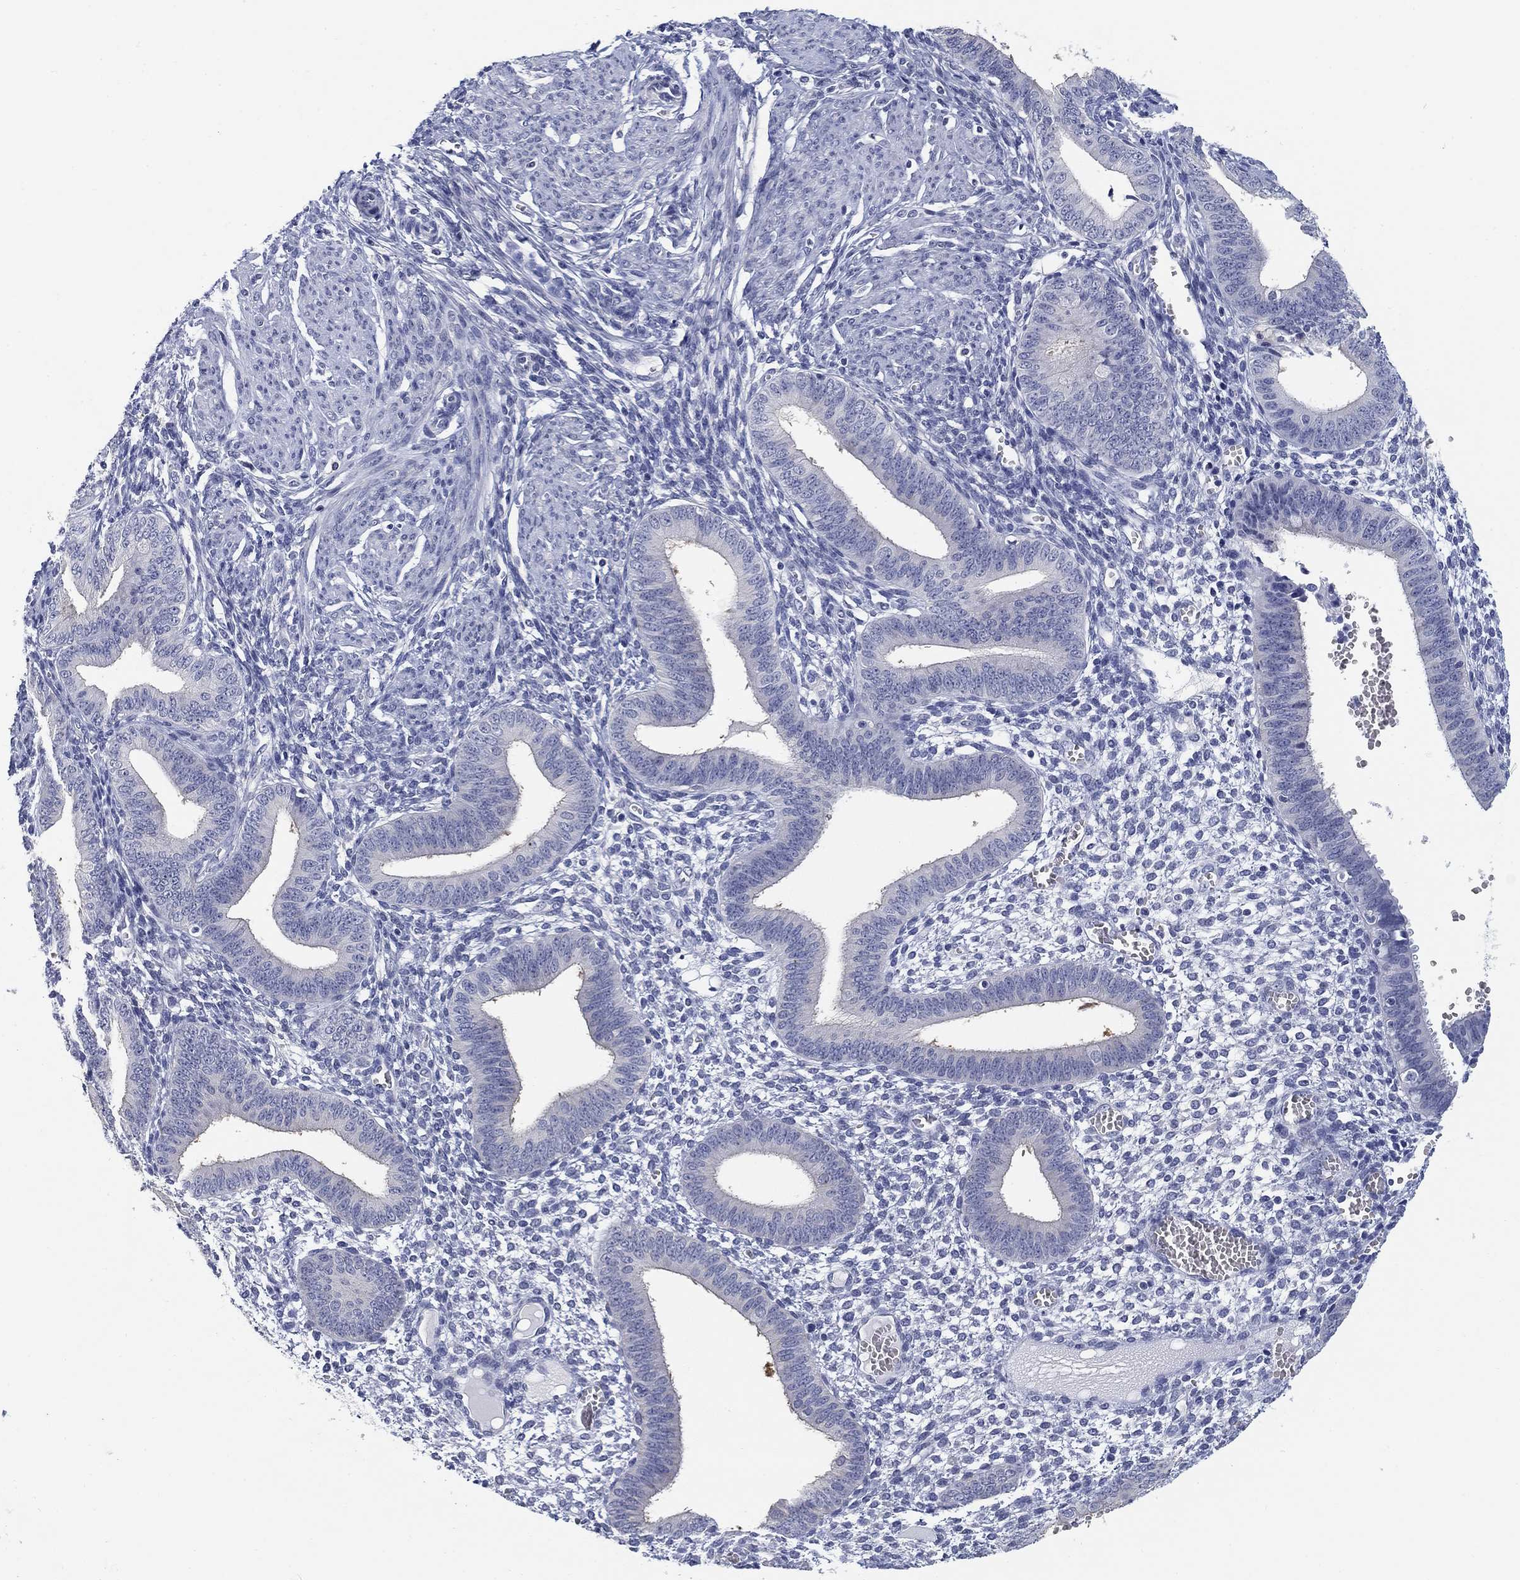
{"staining": {"intensity": "negative", "quantity": "none", "location": "none"}, "tissue": "endometrium", "cell_type": "Cells in endometrial stroma", "image_type": "normal", "snomed": [{"axis": "morphology", "description": "Normal tissue, NOS"}, {"axis": "topography", "description": "Endometrium"}], "caption": "This micrograph is of benign endometrium stained with IHC to label a protein in brown with the nuclei are counter-stained blue. There is no staining in cells in endometrial stroma.", "gene": "CLUL1", "patient": {"sex": "female", "age": 42}}